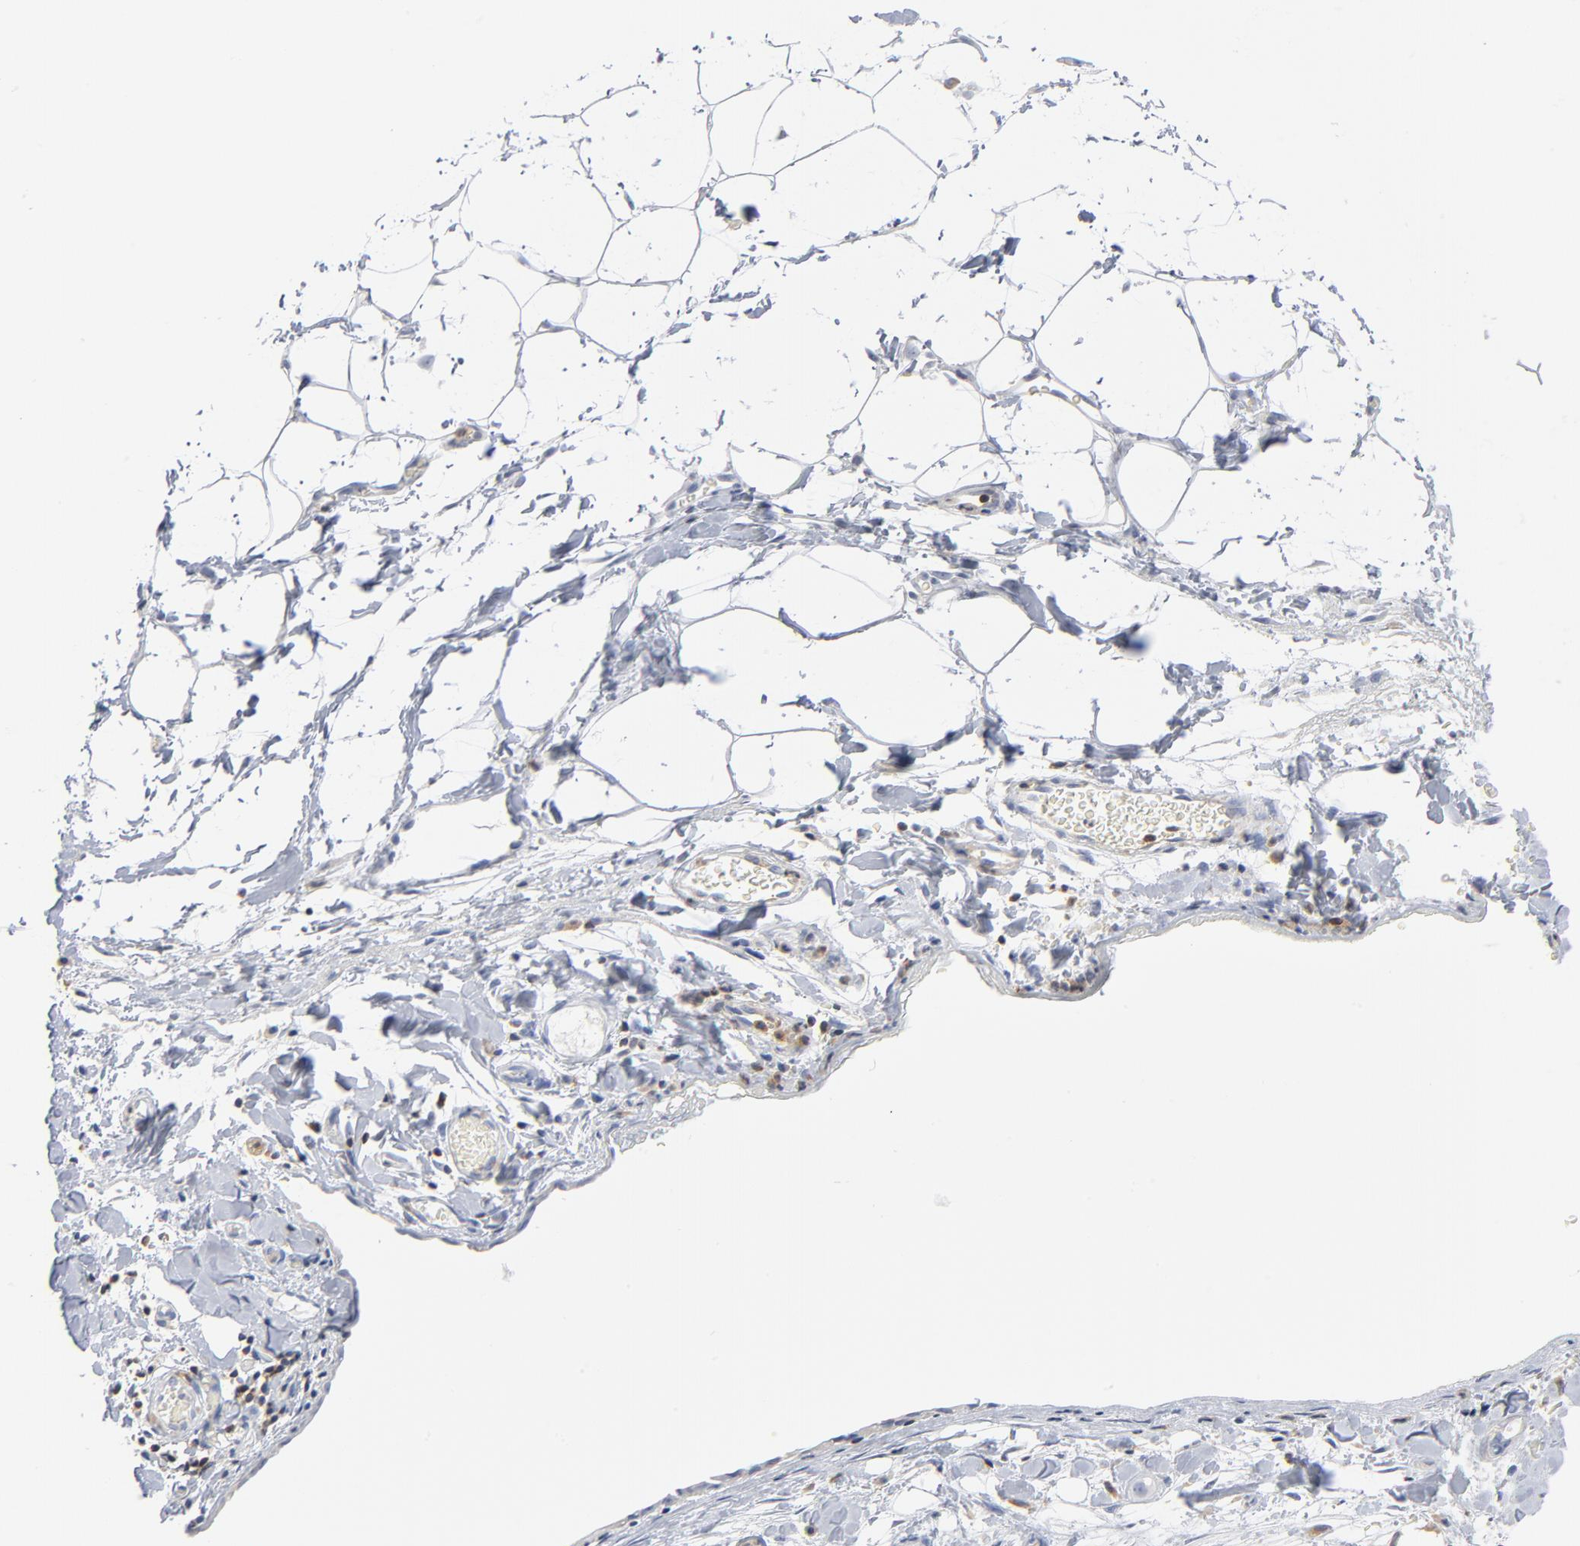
{"staining": {"intensity": "negative", "quantity": "none", "location": "none"}, "tissue": "stomach cancer", "cell_type": "Tumor cells", "image_type": "cancer", "snomed": [{"axis": "morphology", "description": "Adenocarcinoma, NOS"}, {"axis": "topography", "description": "Stomach, upper"}], "caption": "Immunohistochemistry (IHC) photomicrograph of neoplastic tissue: stomach adenocarcinoma stained with DAB reveals no significant protein positivity in tumor cells.", "gene": "PTK2B", "patient": {"sex": "male", "age": 47}}